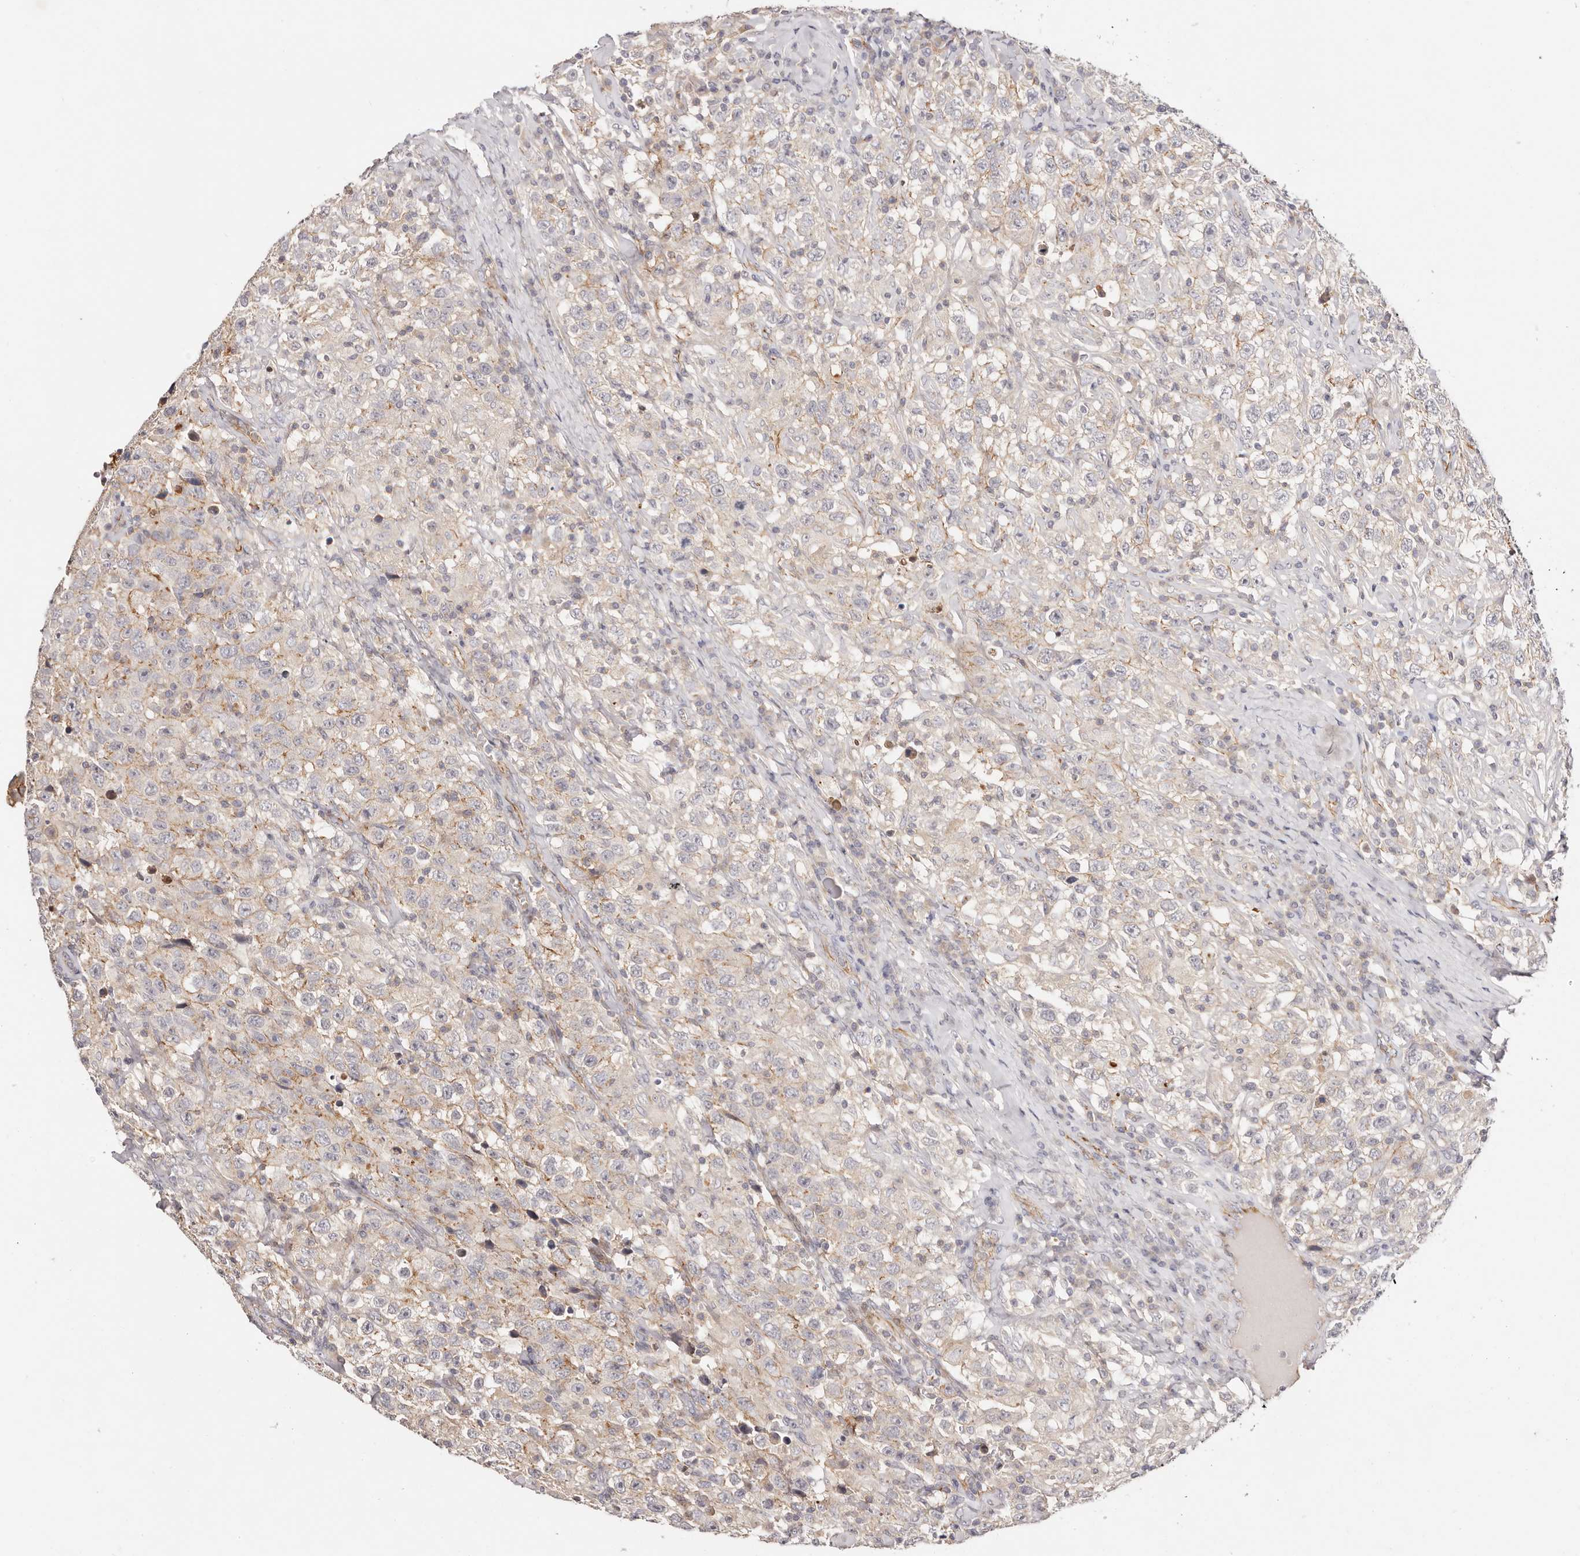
{"staining": {"intensity": "moderate", "quantity": "25%-75%", "location": "cytoplasmic/membranous"}, "tissue": "testis cancer", "cell_type": "Tumor cells", "image_type": "cancer", "snomed": [{"axis": "morphology", "description": "Seminoma, NOS"}, {"axis": "topography", "description": "Testis"}], "caption": "A brown stain highlights moderate cytoplasmic/membranous staining of a protein in testis cancer (seminoma) tumor cells. Ihc stains the protein of interest in brown and the nuclei are stained blue.", "gene": "SLC35B2", "patient": {"sex": "male", "age": 41}}